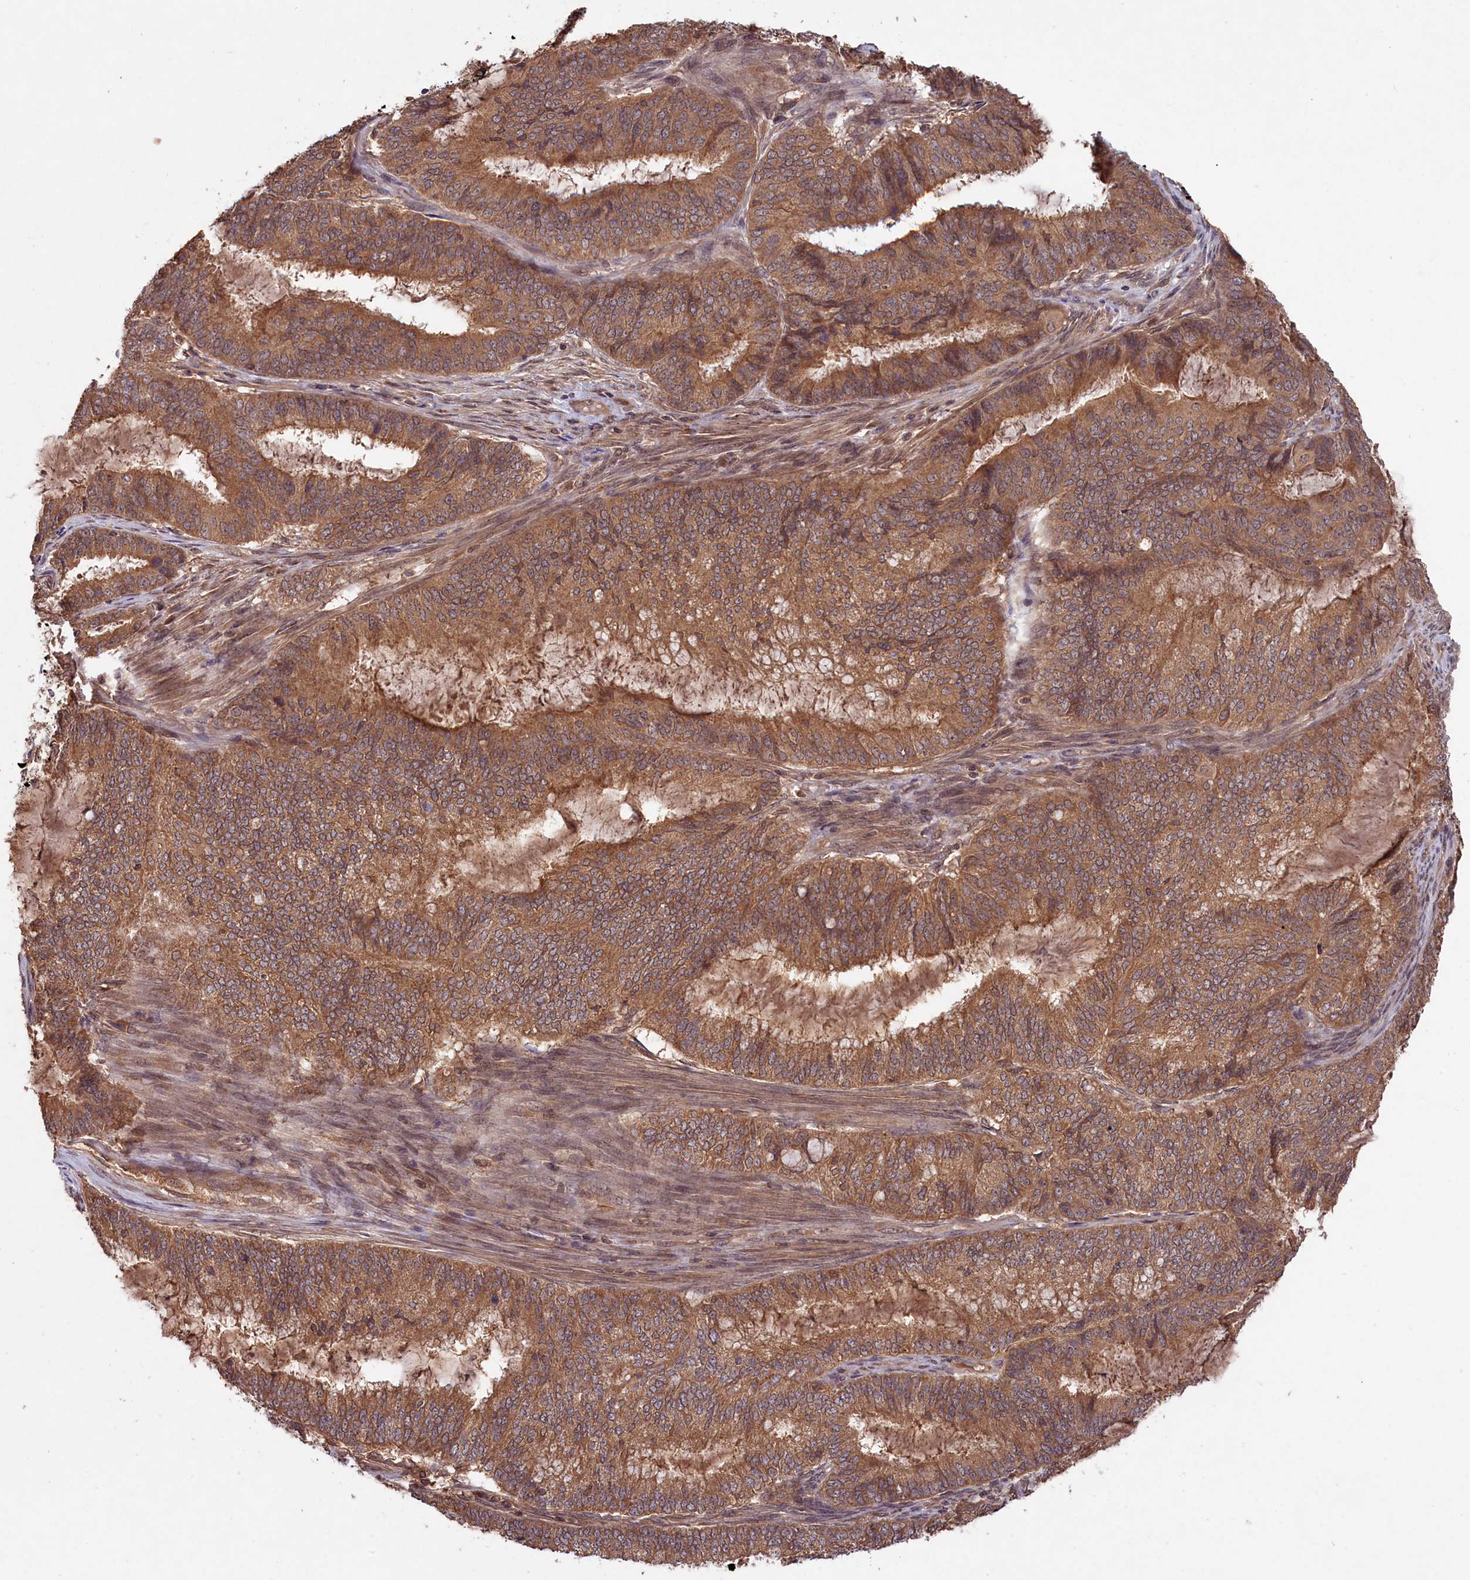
{"staining": {"intensity": "moderate", "quantity": ">75%", "location": "cytoplasmic/membranous"}, "tissue": "endometrial cancer", "cell_type": "Tumor cells", "image_type": "cancer", "snomed": [{"axis": "morphology", "description": "Adenocarcinoma, NOS"}, {"axis": "topography", "description": "Endometrium"}], "caption": "IHC micrograph of neoplastic tissue: adenocarcinoma (endometrial) stained using immunohistochemistry (IHC) reveals medium levels of moderate protein expression localized specifically in the cytoplasmic/membranous of tumor cells, appearing as a cytoplasmic/membranous brown color.", "gene": "CHAC1", "patient": {"sex": "female", "age": 51}}